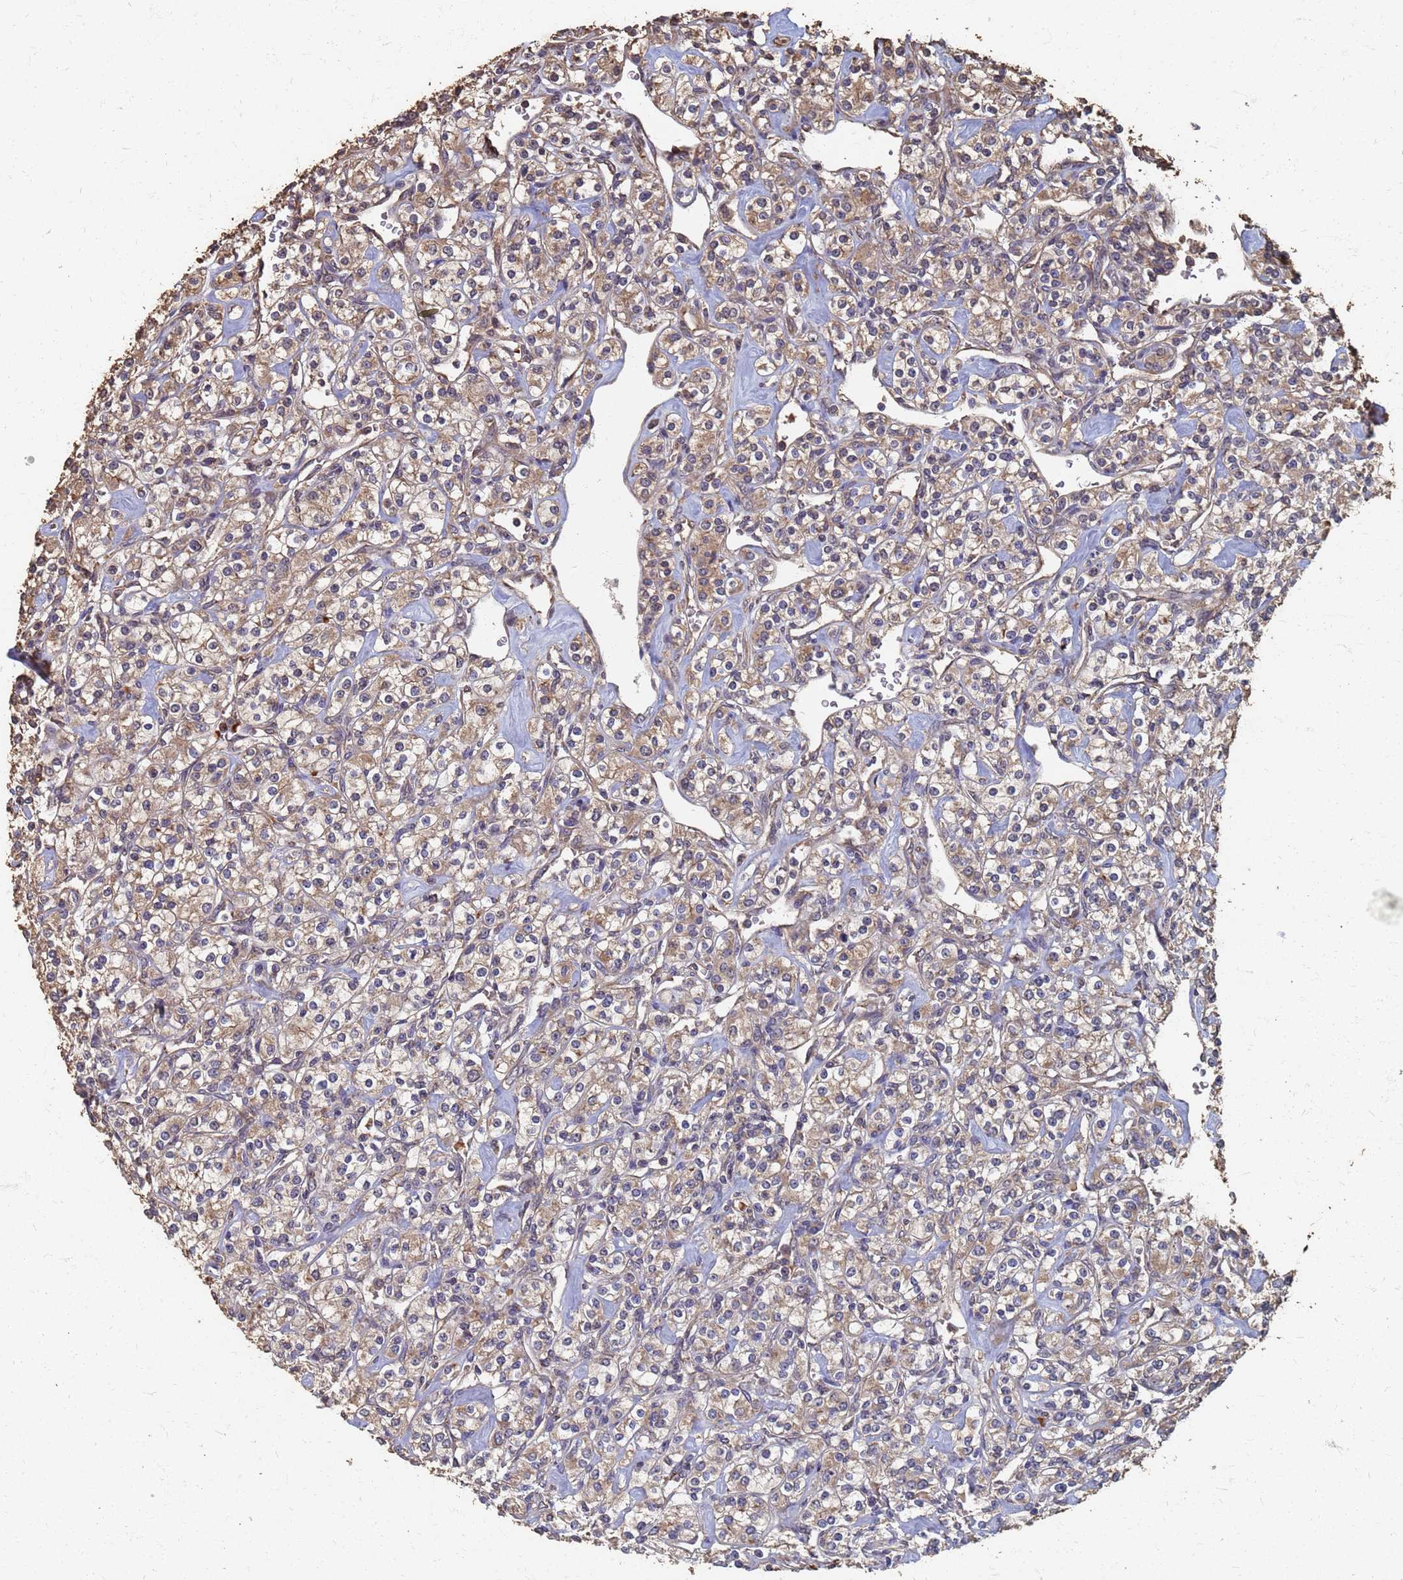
{"staining": {"intensity": "weak", "quantity": ">75%", "location": "cytoplasmic/membranous"}, "tissue": "renal cancer", "cell_type": "Tumor cells", "image_type": "cancer", "snomed": [{"axis": "morphology", "description": "Adenocarcinoma, NOS"}, {"axis": "topography", "description": "Kidney"}], "caption": "Immunohistochemical staining of renal adenocarcinoma exhibits low levels of weak cytoplasmic/membranous staining in approximately >75% of tumor cells.", "gene": "DPH5", "patient": {"sex": "male", "age": 77}}